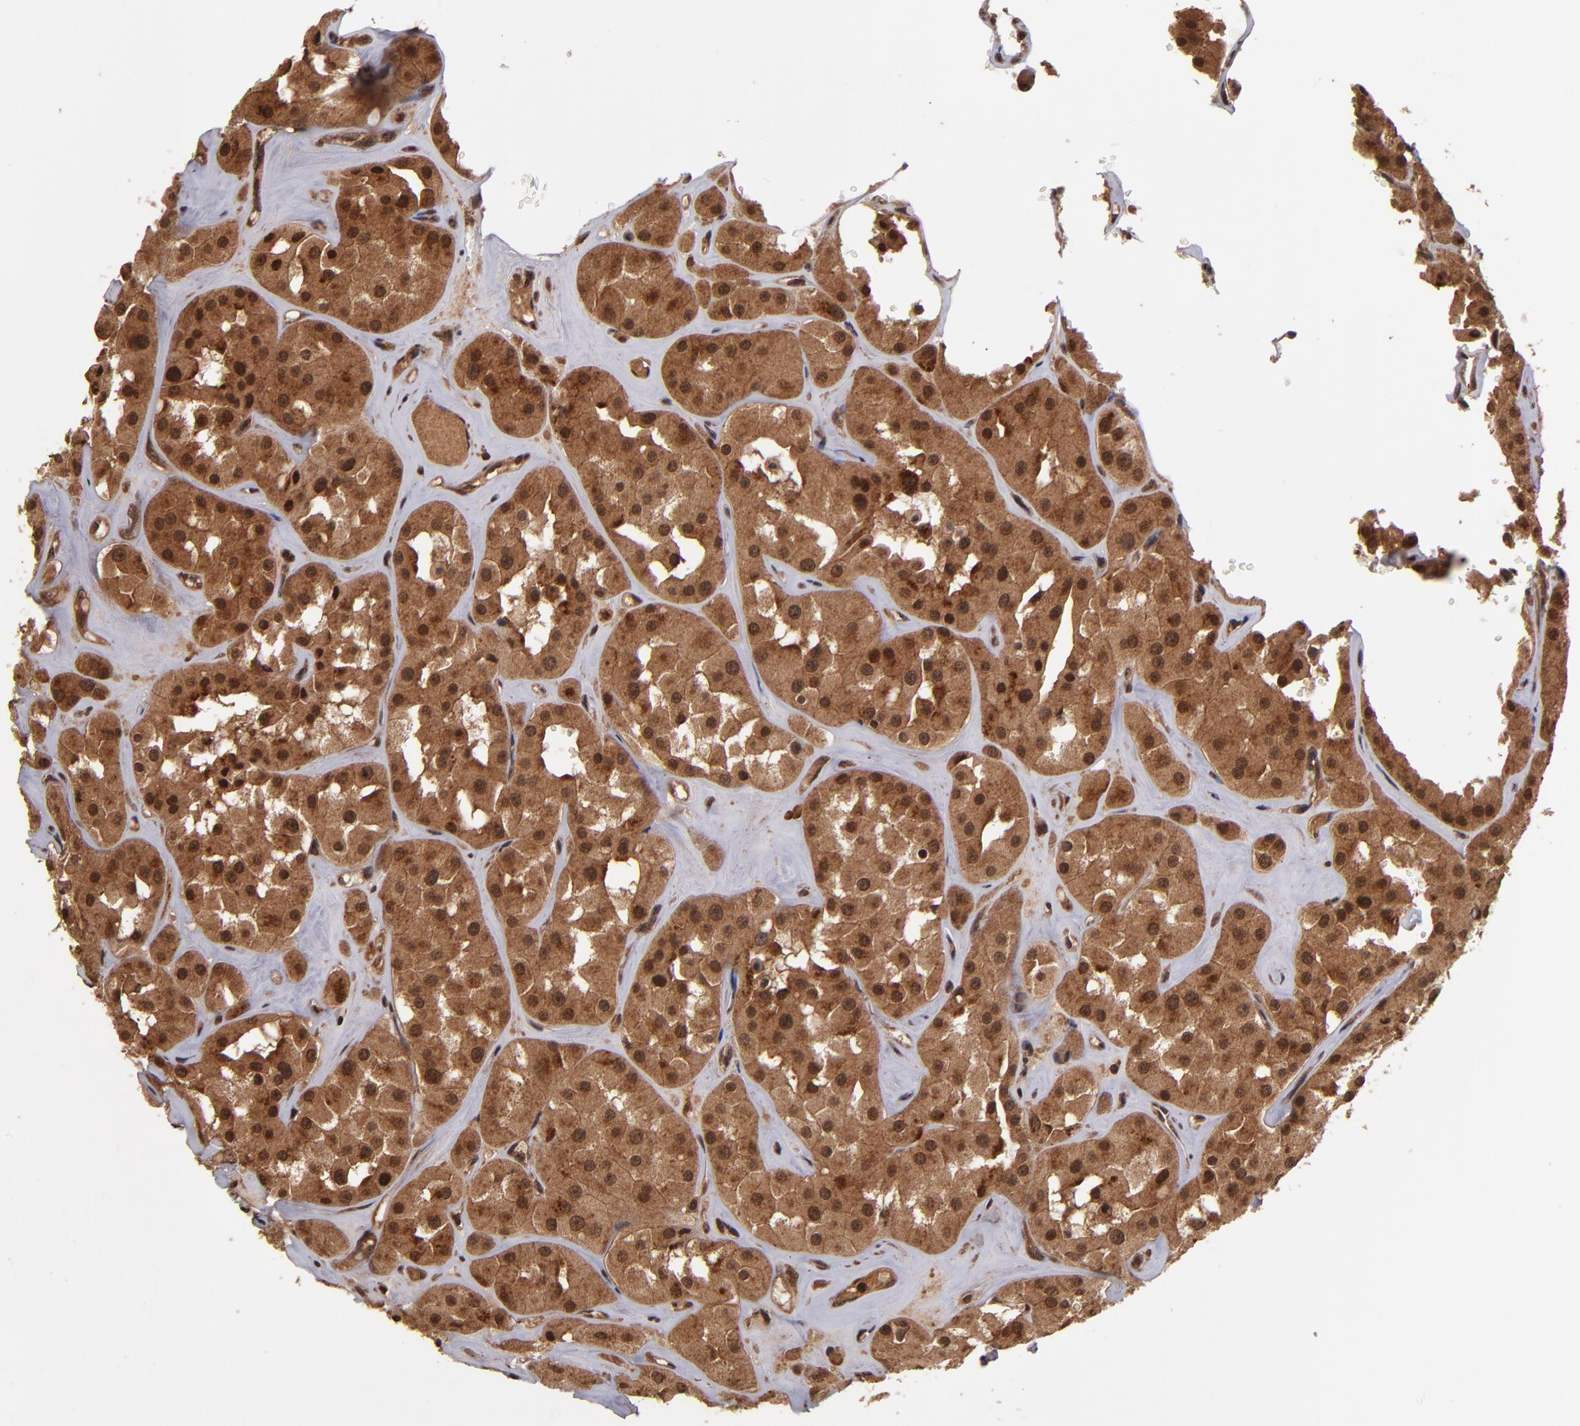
{"staining": {"intensity": "strong", "quantity": ">75%", "location": "cytoplasmic/membranous,nuclear"}, "tissue": "renal cancer", "cell_type": "Tumor cells", "image_type": "cancer", "snomed": [{"axis": "morphology", "description": "Adenocarcinoma, uncertain malignant potential"}, {"axis": "topography", "description": "Kidney"}], "caption": "Immunohistochemical staining of human renal cancer displays strong cytoplasmic/membranous and nuclear protein expression in approximately >75% of tumor cells.", "gene": "NFE2L2", "patient": {"sex": "male", "age": 63}}